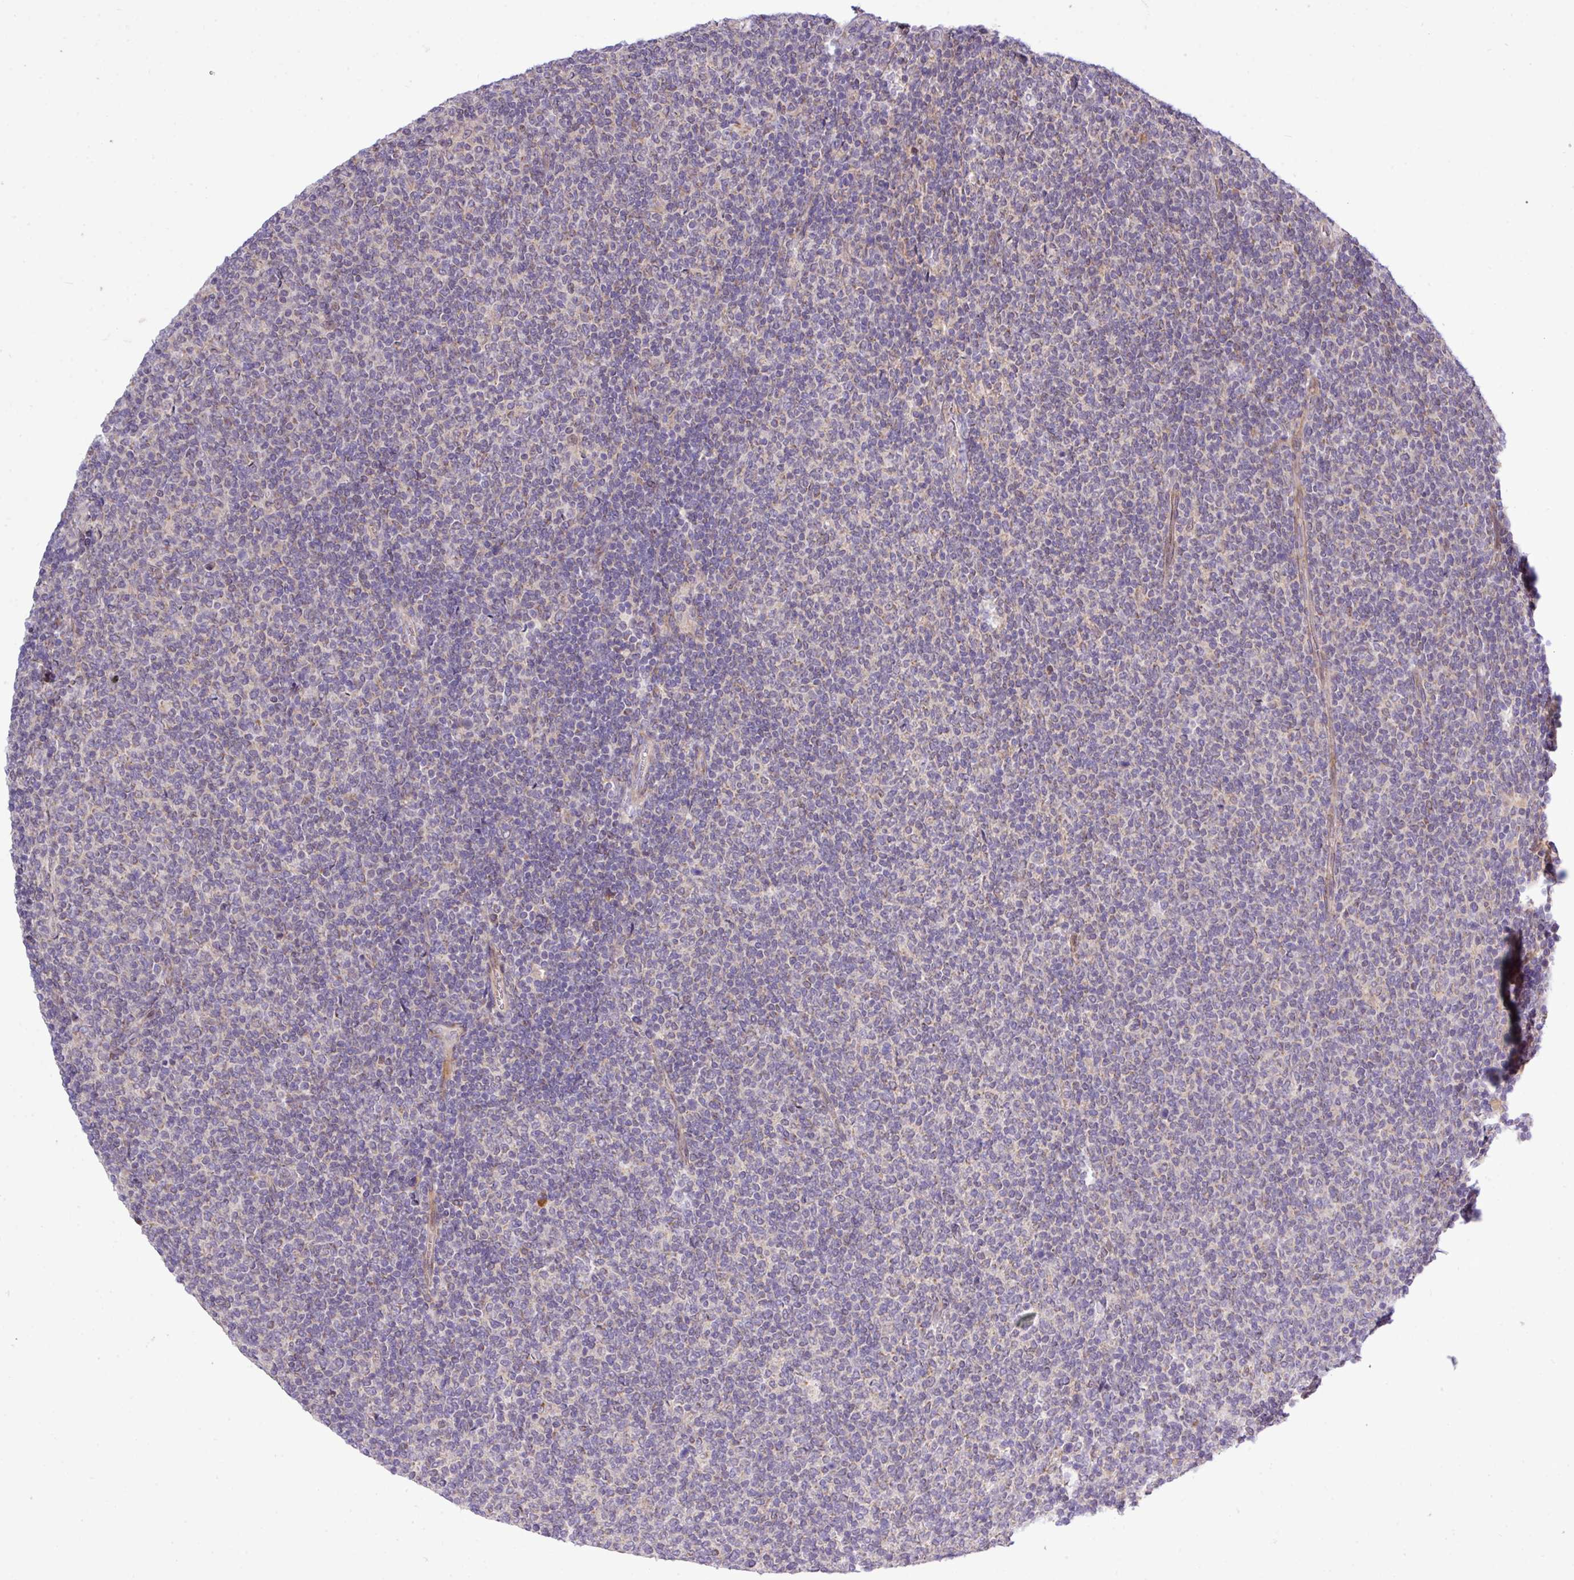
{"staining": {"intensity": "negative", "quantity": "none", "location": "none"}, "tissue": "lymphoma", "cell_type": "Tumor cells", "image_type": "cancer", "snomed": [{"axis": "morphology", "description": "Malignant lymphoma, non-Hodgkin's type, Low grade"}, {"axis": "topography", "description": "Lymph node"}], "caption": "Tumor cells are negative for brown protein staining in lymphoma.", "gene": "TM2D2", "patient": {"sex": "male", "age": 52}}